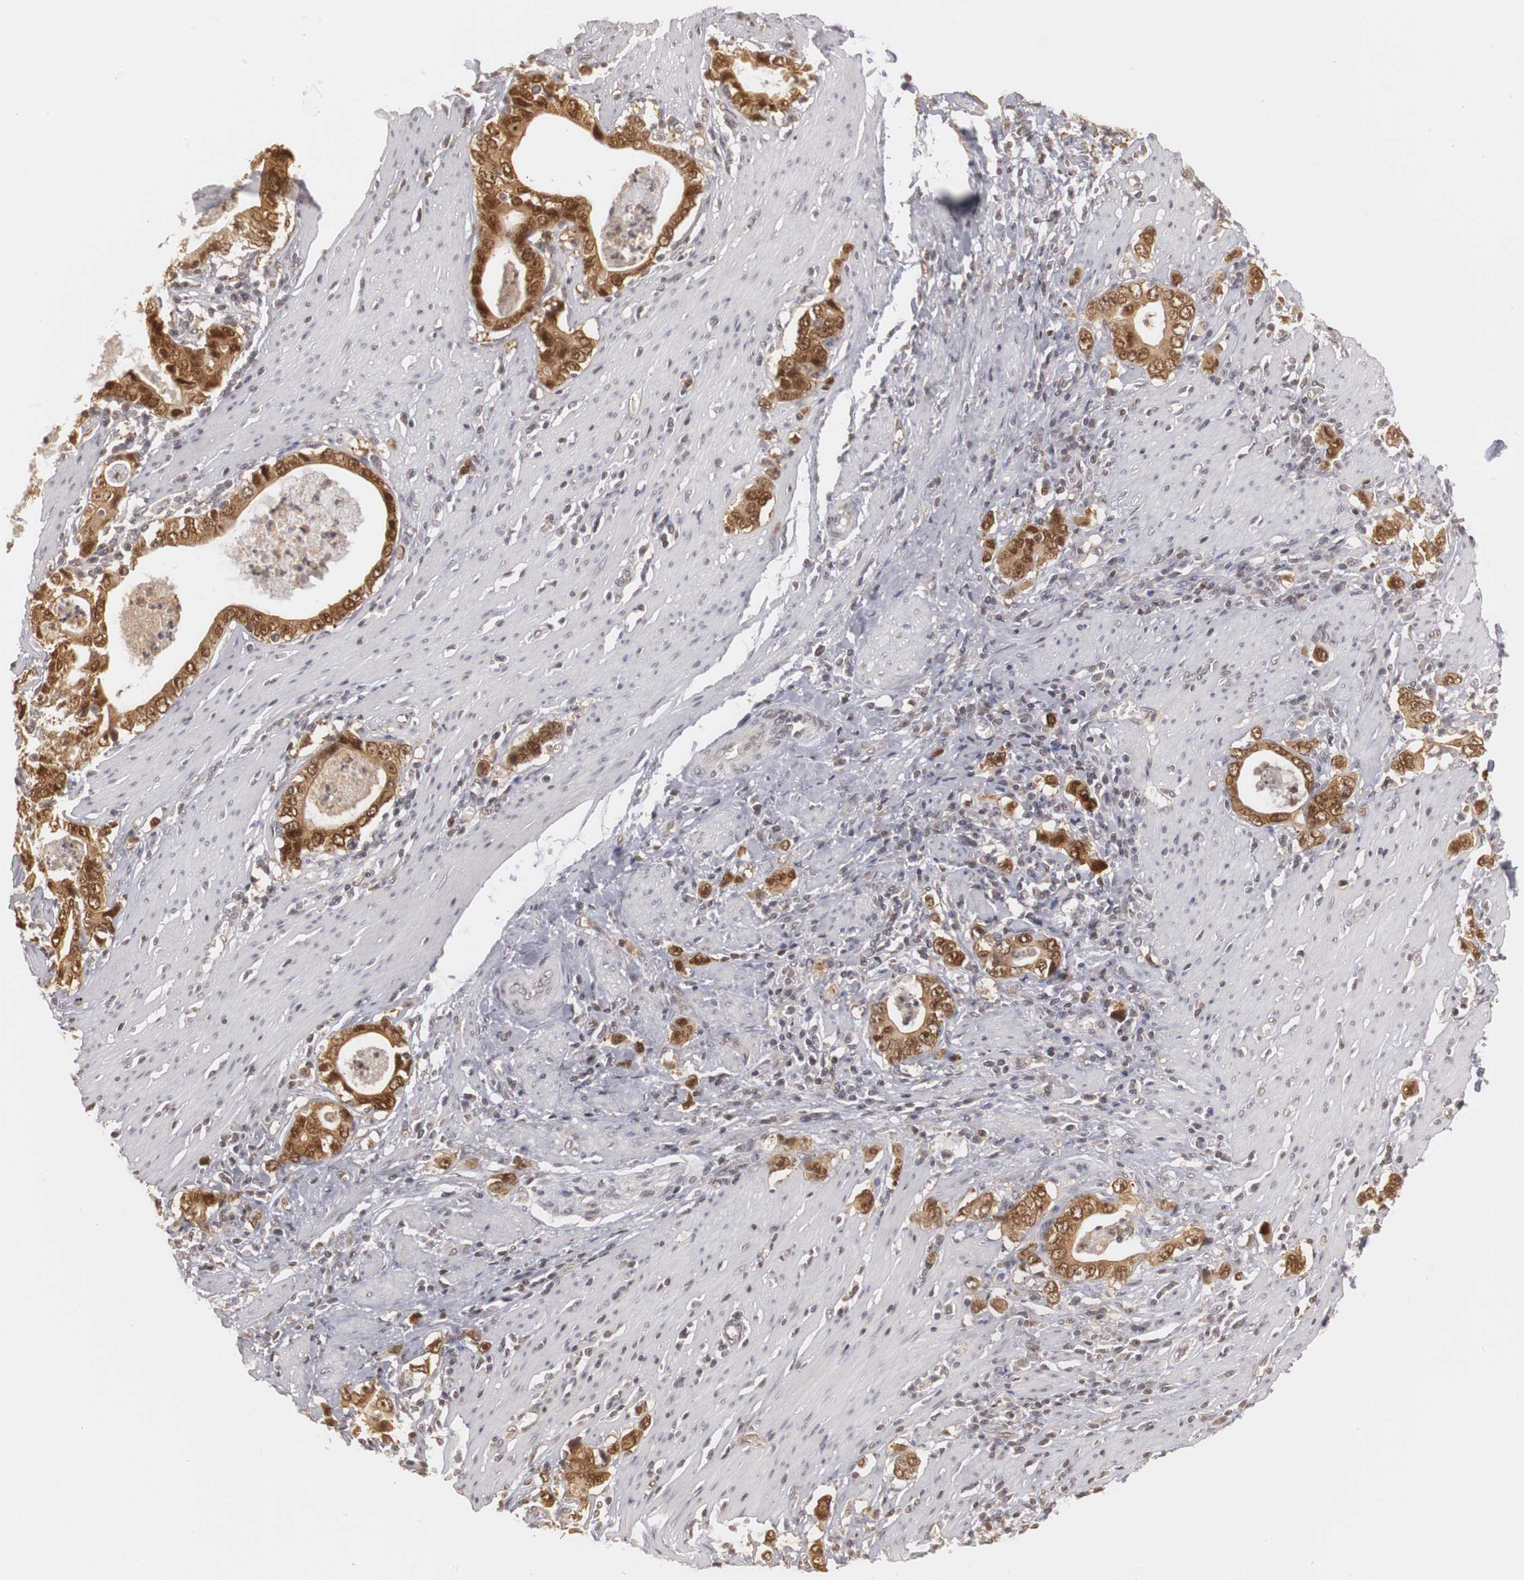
{"staining": {"intensity": "moderate", "quantity": ">75%", "location": "cytoplasmic/membranous,nuclear"}, "tissue": "stomach cancer", "cell_type": "Tumor cells", "image_type": "cancer", "snomed": [{"axis": "morphology", "description": "Adenocarcinoma, NOS"}, {"axis": "topography", "description": "Stomach, lower"}], "caption": "Moderate cytoplasmic/membranous and nuclear expression for a protein is present in about >75% of tumor cells of stomach cancer (adenocarcinoma) using immunohistochemistry.", "gene": "PLEKHA1", "patient": {"sex": "female", "age": 72}}